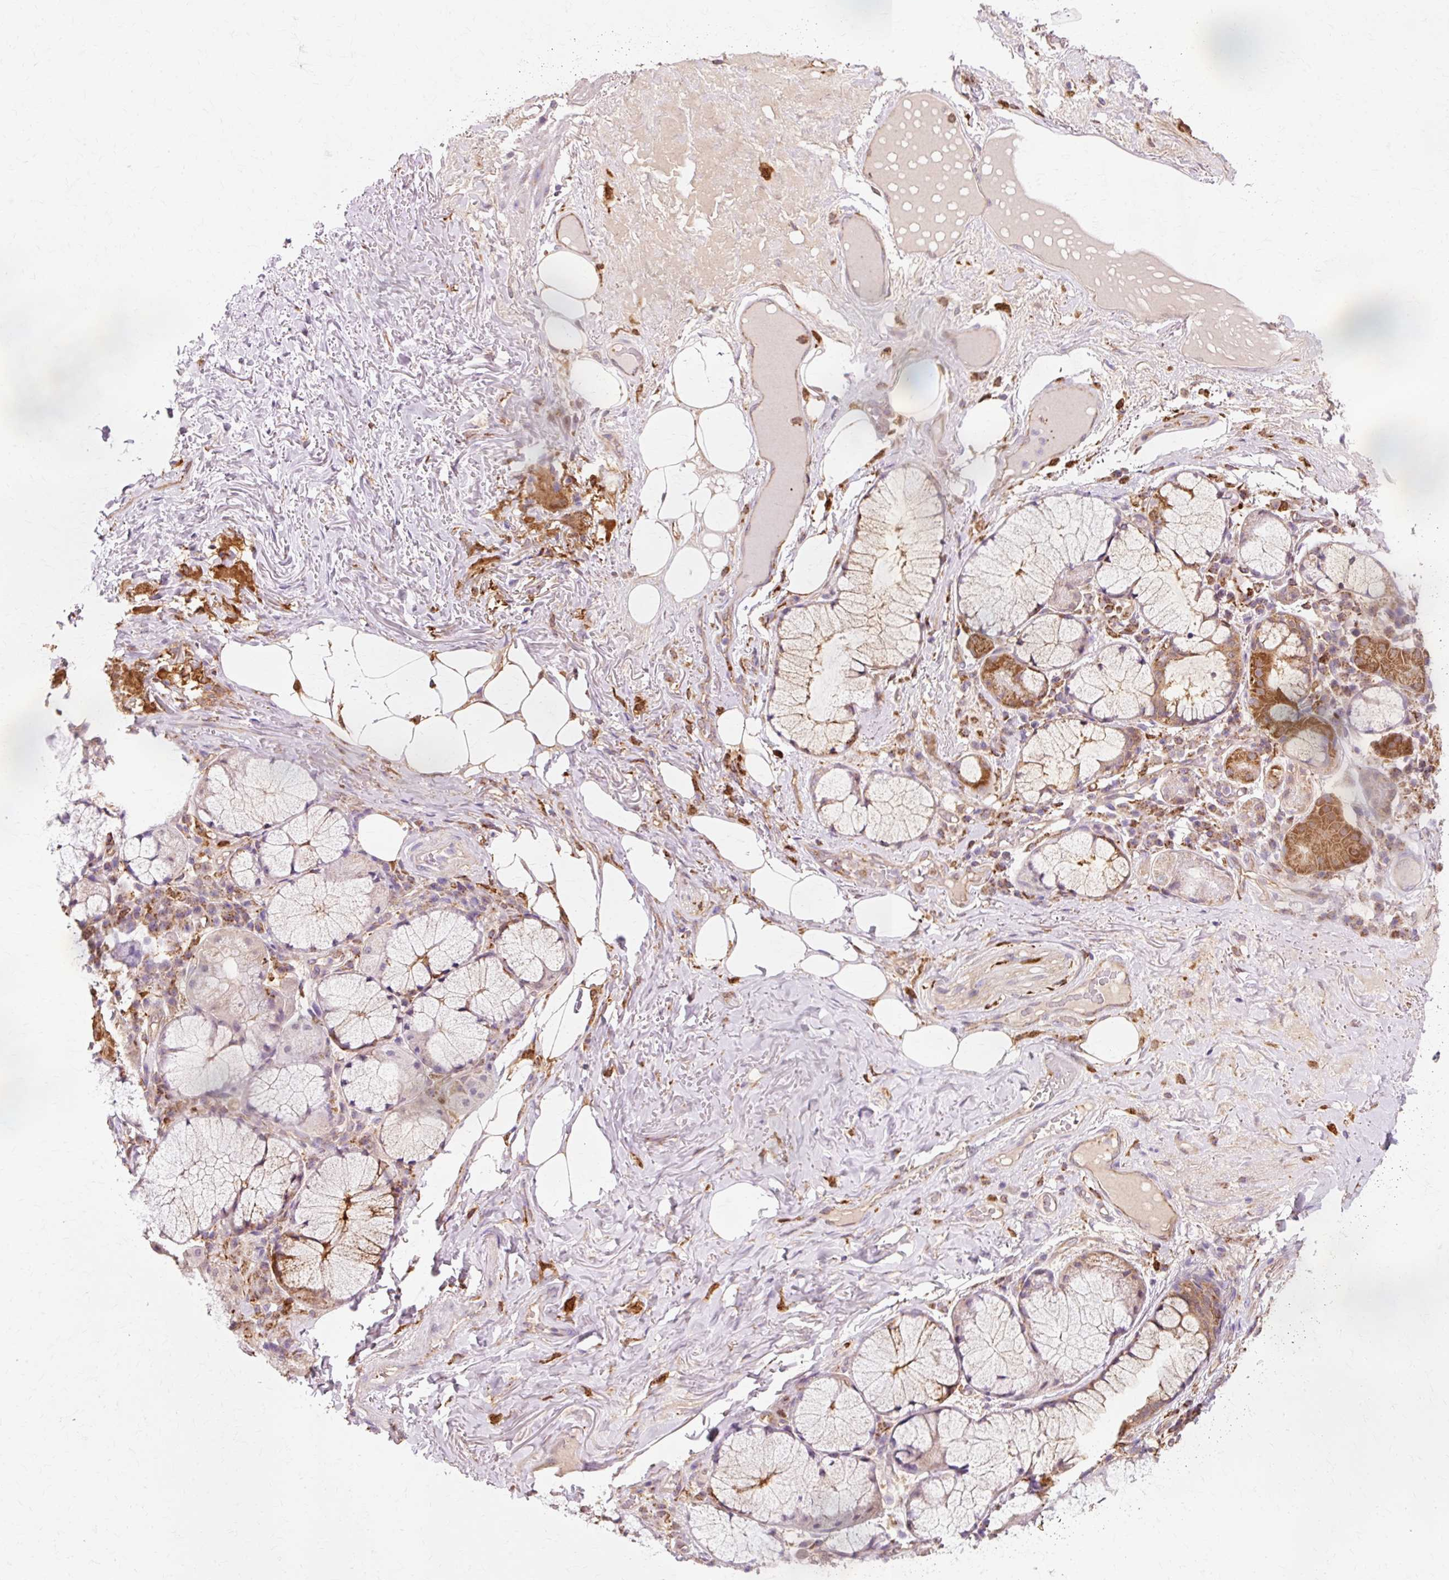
{"staining": {"intensity": "weak", "quantity": ">75%", "location": "cytoplasmic/membranous"}, "tissue": "adipose tissue", "cell_type": "Adipocytes", "image_type": "normal", "snomed": [{"axis": "morphology", "description": "Normal tissue, NOS"}, {"axis": "topography", "description": "Cartilage tissue"}, {"axis": "topography", "description": "Bronchus"}], "caption": "Adipocytes reveal low levels of weak cytoplasmic/membranous staining in about >75% of cells in benign human adipose tissue. Using DAB (3,3'-diaminobenzidine) (brown) and hematoxylin (blue) stains, captured at high magnification using brightfield microscopy.", "gene": "GPX1", "patient": {"sex": "male", "age": 56}}